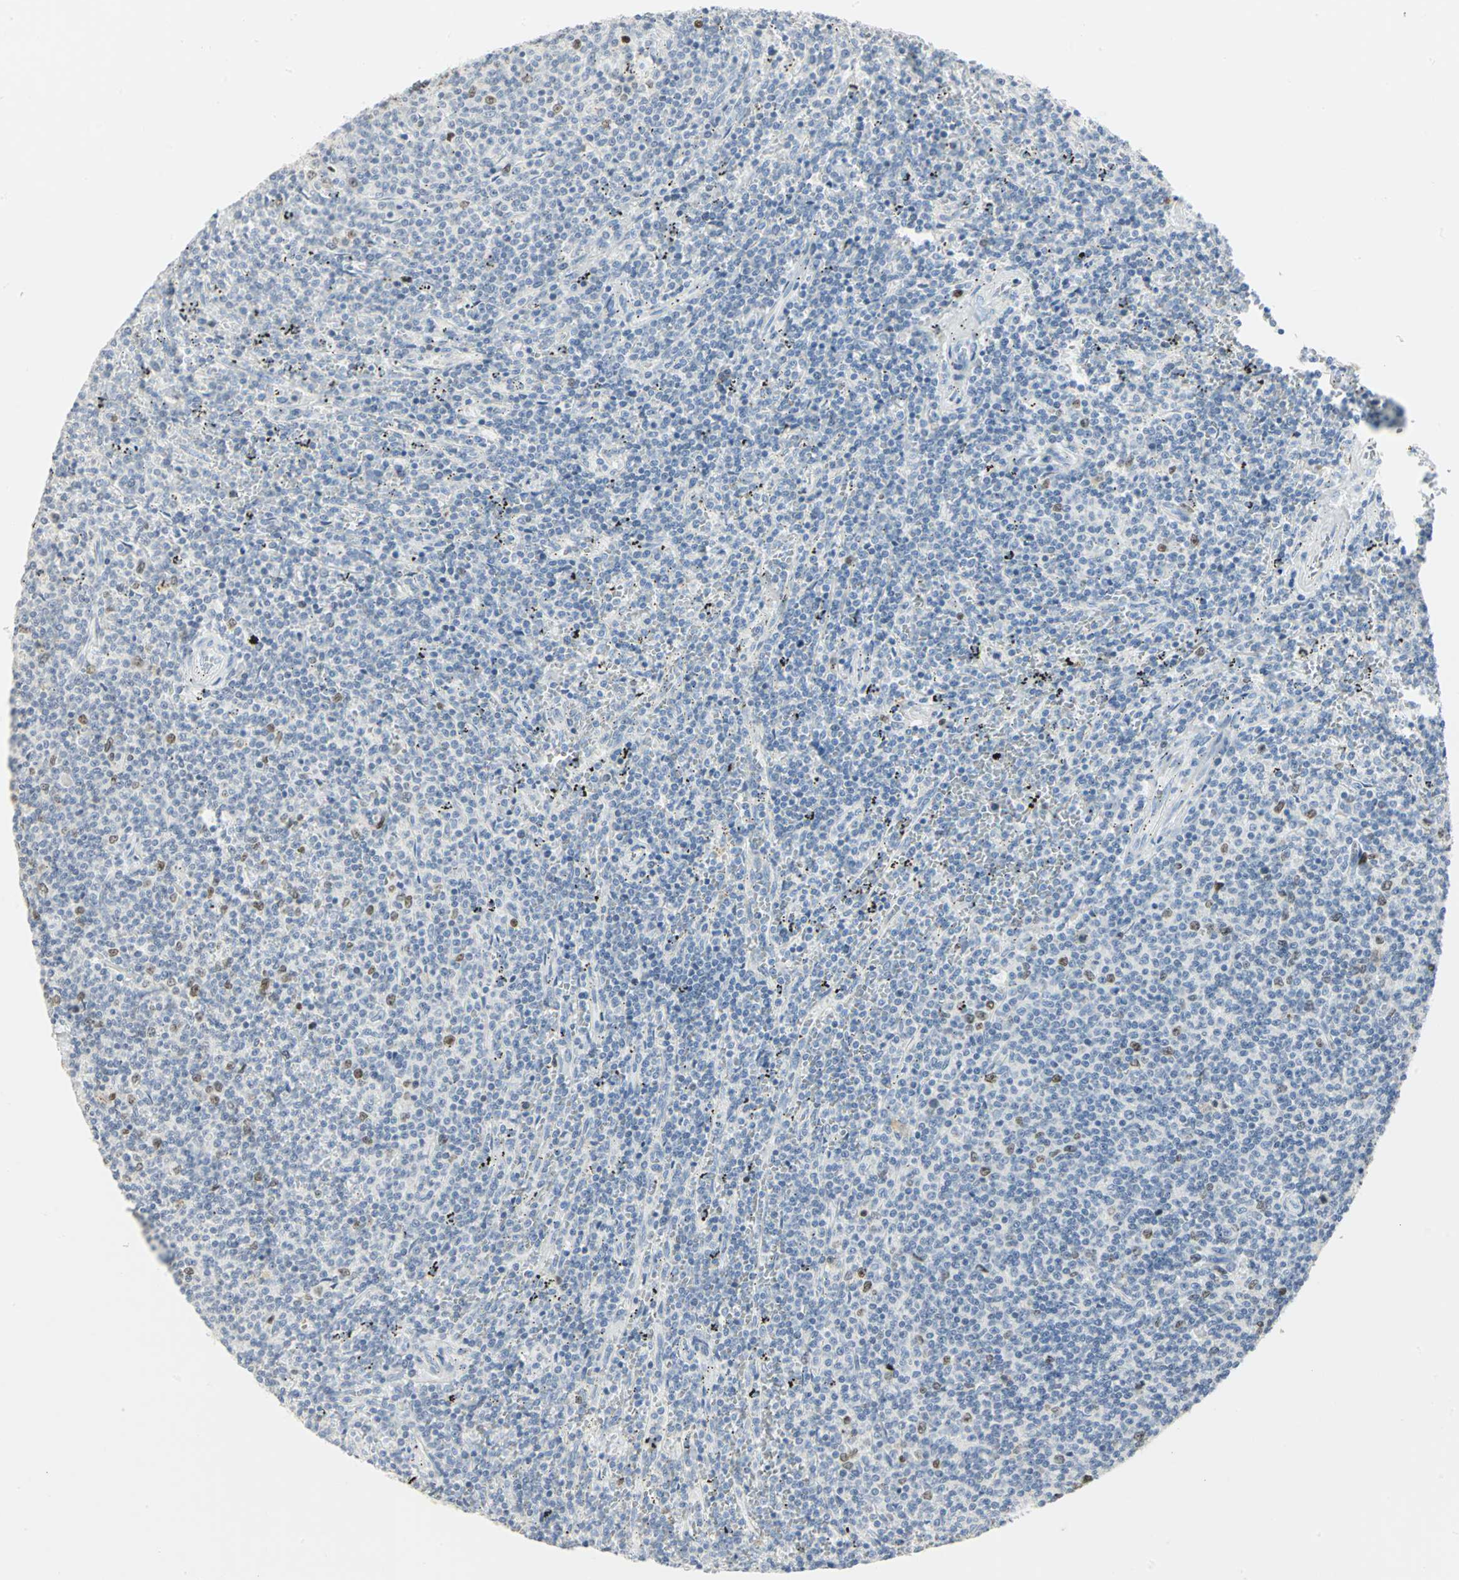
{"staining": {"intensity": "negative", "quantity": "none", "location": "none"}, "tissue": "lymphoma", "cell_type": "Tumor cells", "image_type": "cancer", "snomed": [{"axis": "morphology", "description": "Malignant lymphoma, non-Hodgkin's type, Low grade"}, {"axis": "topography", "description": "Spleen"}], "caption": "This is an immunohistochemistry (IHC) image of human lymphoma. There is no expression in tumor cells.", "gene": "HELLS", "patient": {"sex": "female", "age": 50}}